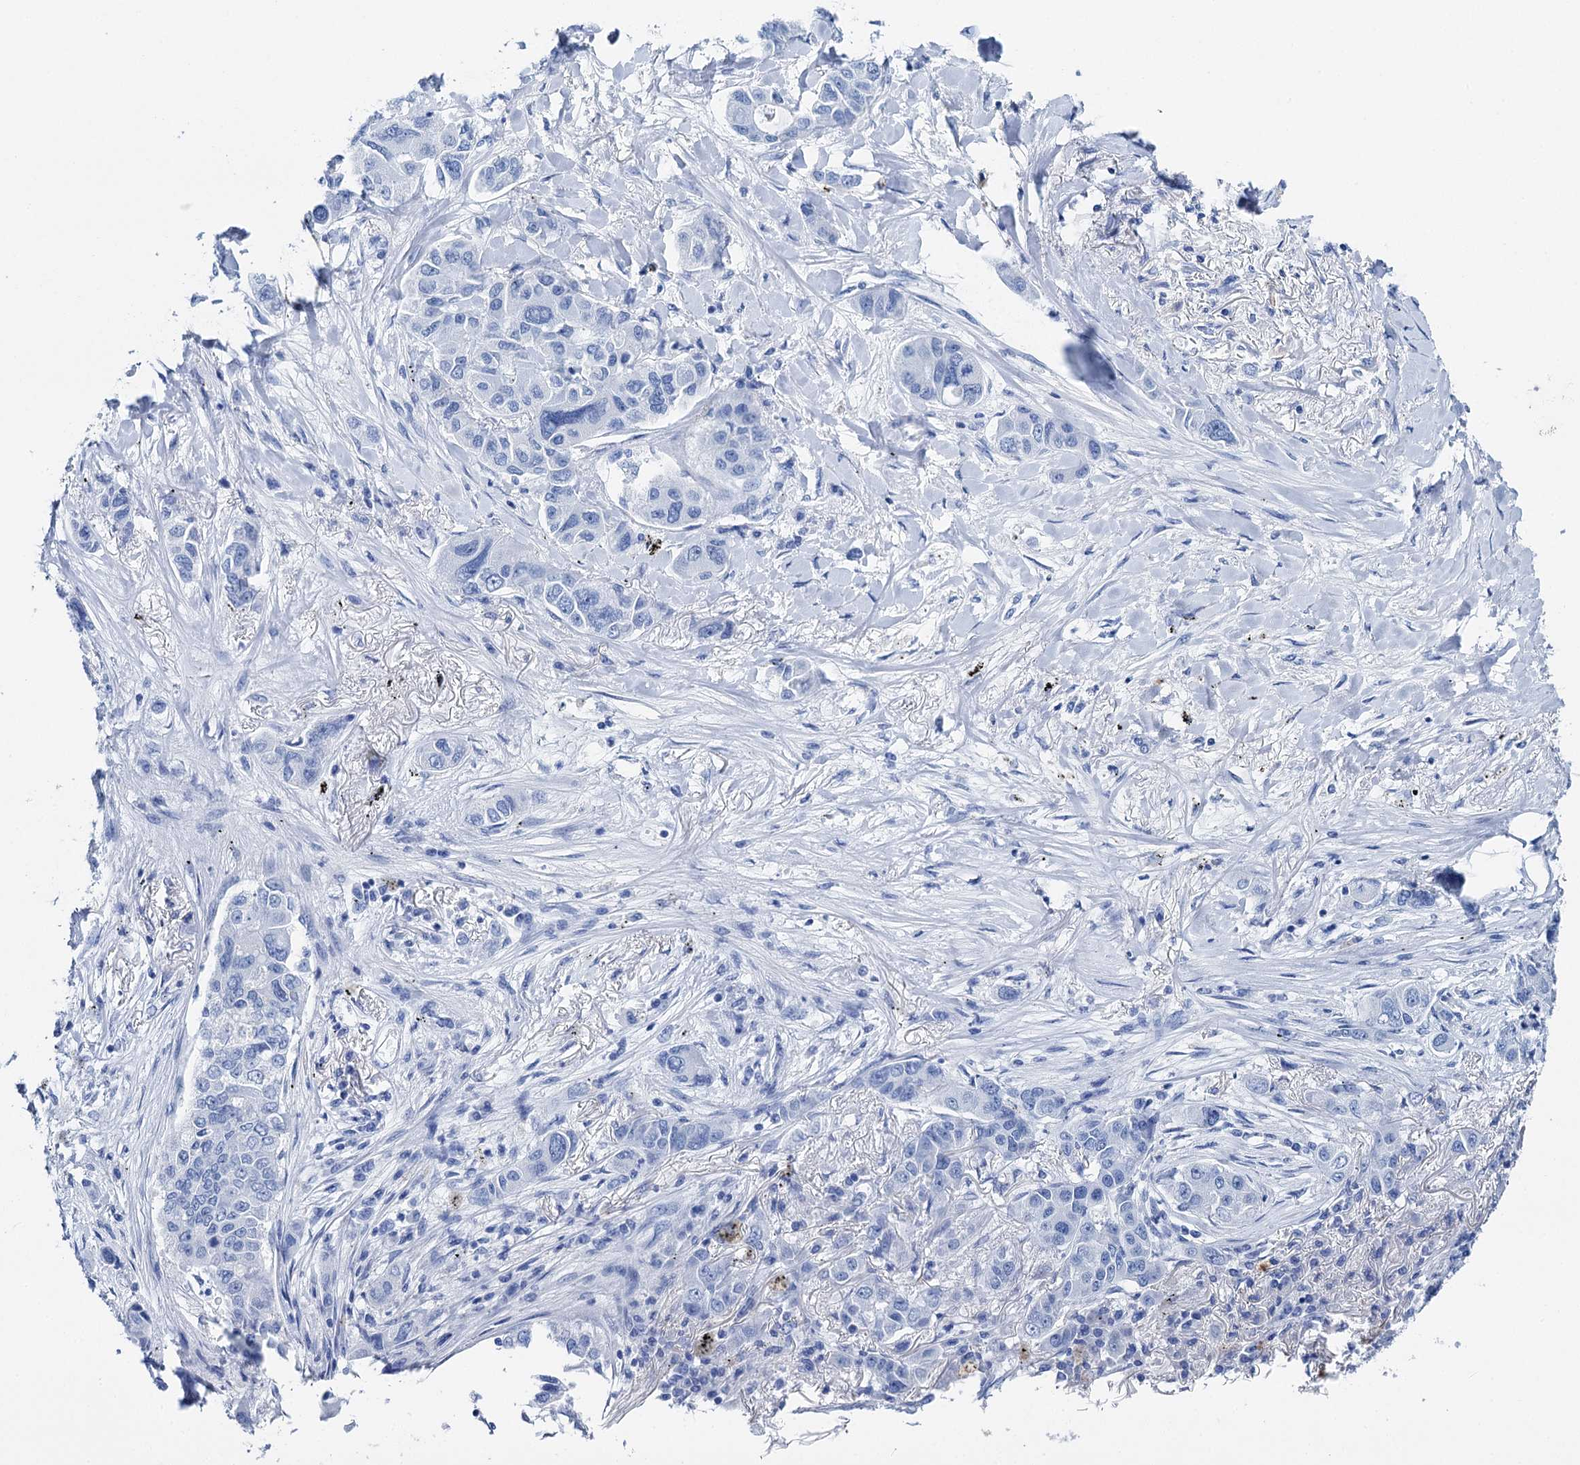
{"staining": {"intensity": "negative", "quantity": "none", "location": "none"}, "tissue": "lung cancer", "cell_type": "Tumor cells", "image_type": "cancer", "snomed": [{"axis": "morphology", "description": "Adenocarcinoma, NOS"}, {"axis": "topography", "description": "Lung"}], "caption": "This histopathology image is of lung adenocarcinoma stained with IHC to label a protein in brown with the nuclei are counter-stained blue. There is no positivity in tumor cells. Brightfield microscopy of IHC stained with DAB (3,3'-diaminobenzidine) (brown) and hematoxylin (blue), captured at high magnification.", "gene": "BRINP1", "patient": {"sex": "male", "age": 49}}